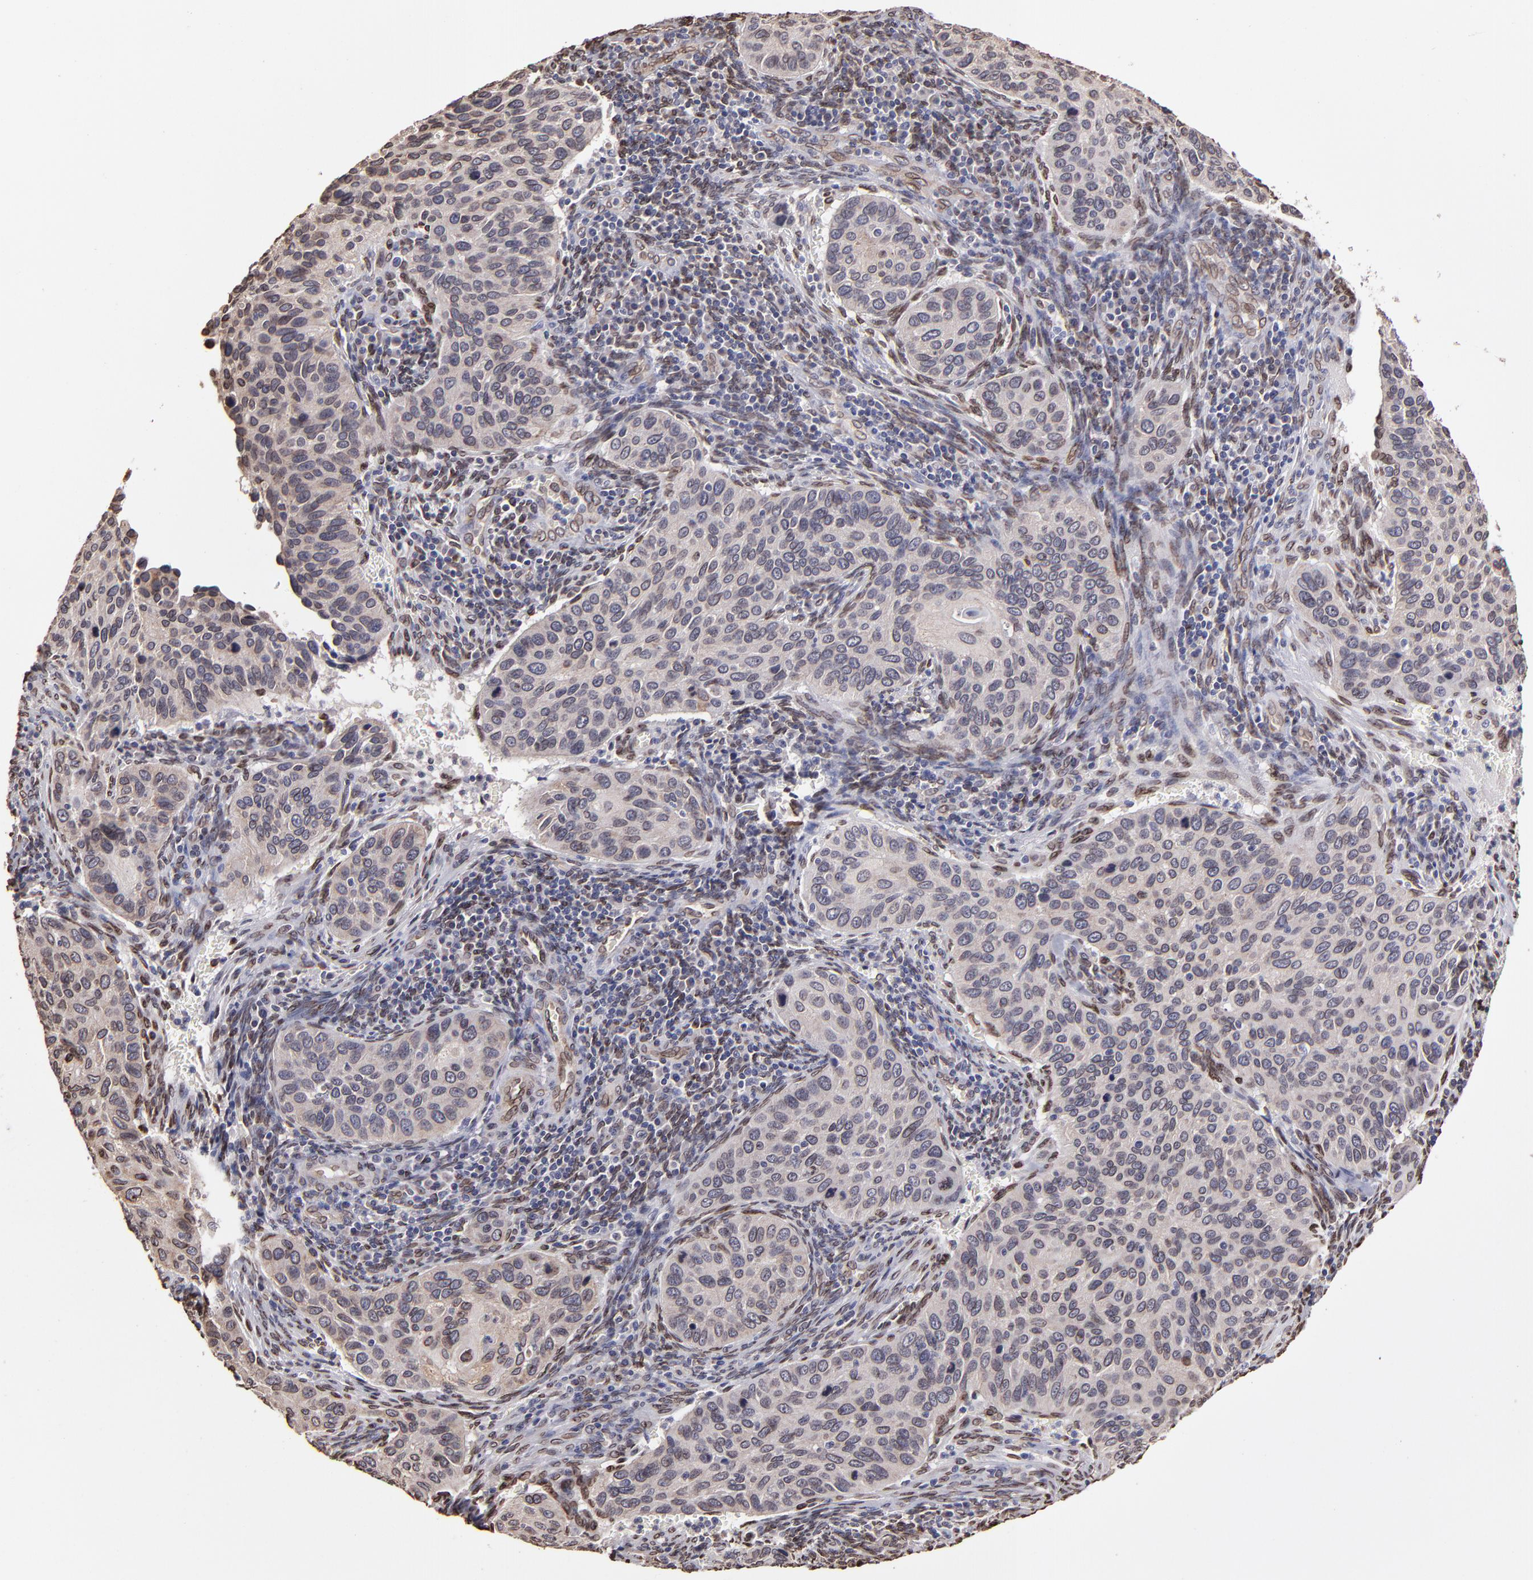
{"staining": {"intensity": "weak", "quantity": ">75%", "location": "cytoplasmic/membranous"}, "tissue": "cervical cancer", "cell_type": "Tumor cells", "image_type": "cancer", "snomed": [{"axis": "morphology", "description": "Adenocarcinoma, NOS"}, {"axis": "topography", "description": "Cervix"}], "caption": "Immunohistochemical staining of human adenocarcinoma (cervical) shows weak cytoplasmic/membranous protein expression in approximately >75% of tumor cells.", "gene": "PUM3", "patient": {"sex": "female", "age": 29}}